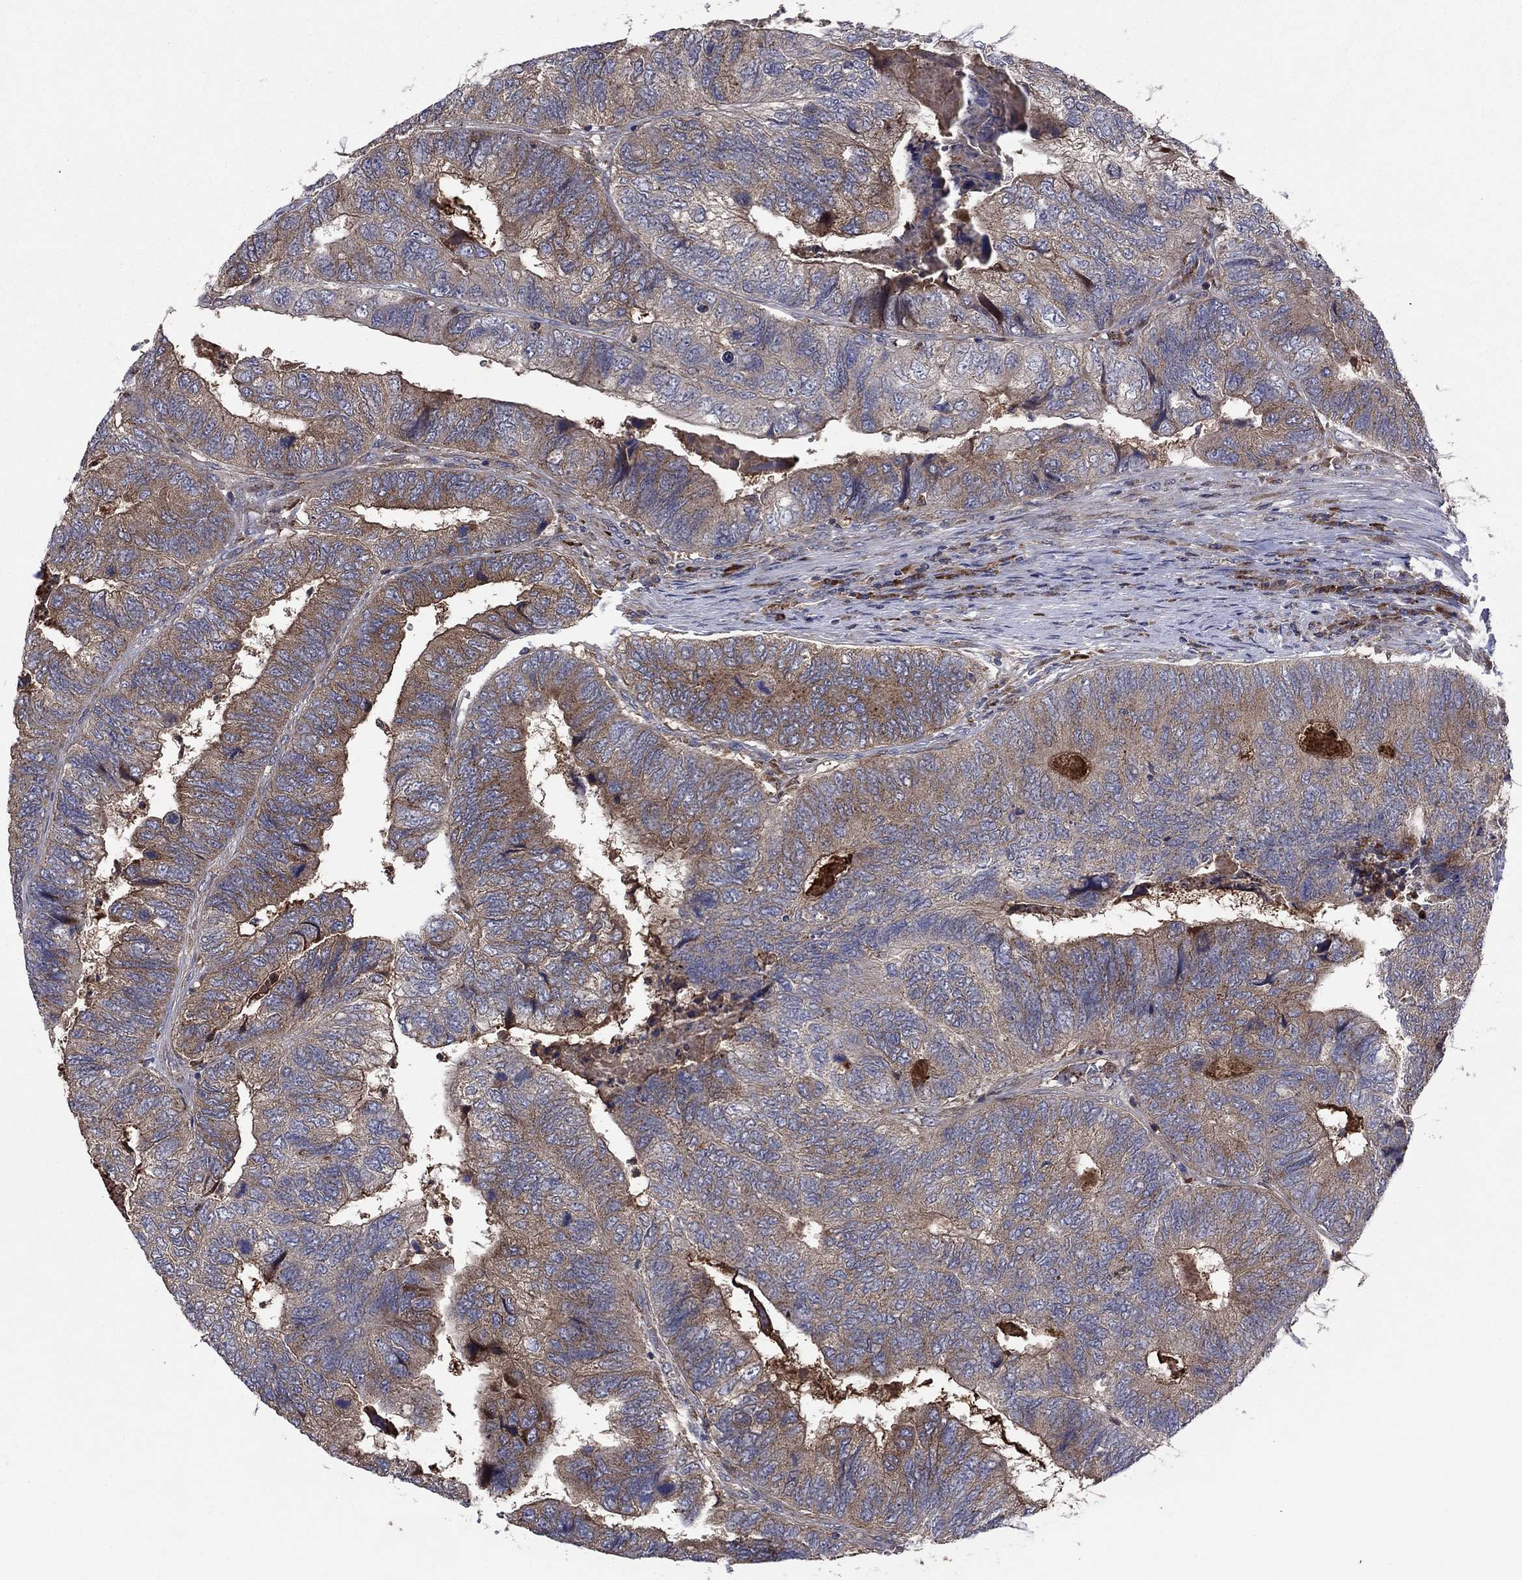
{"staining": {"intensity": "moderate", "quantity": ">75%", "location": "cytoplasmic/membranous"}, "tissue": "colorectal cancer", "cell_type": "Tumor cells", "image_type": "cancer", "snomed": [{"axis": "morphology", "description": "Adenocarcinoma, NOS"}, {"axis": "topography", "description": "Colon"}], "caption": "Colorectal cancer (adenocarcinoma) stained for a protein demonstrates moderate cytoplasmic/membranous positivity in tumor cells.", "gene": "MEA1", "patient": {"sex": "female", "age": 67}}